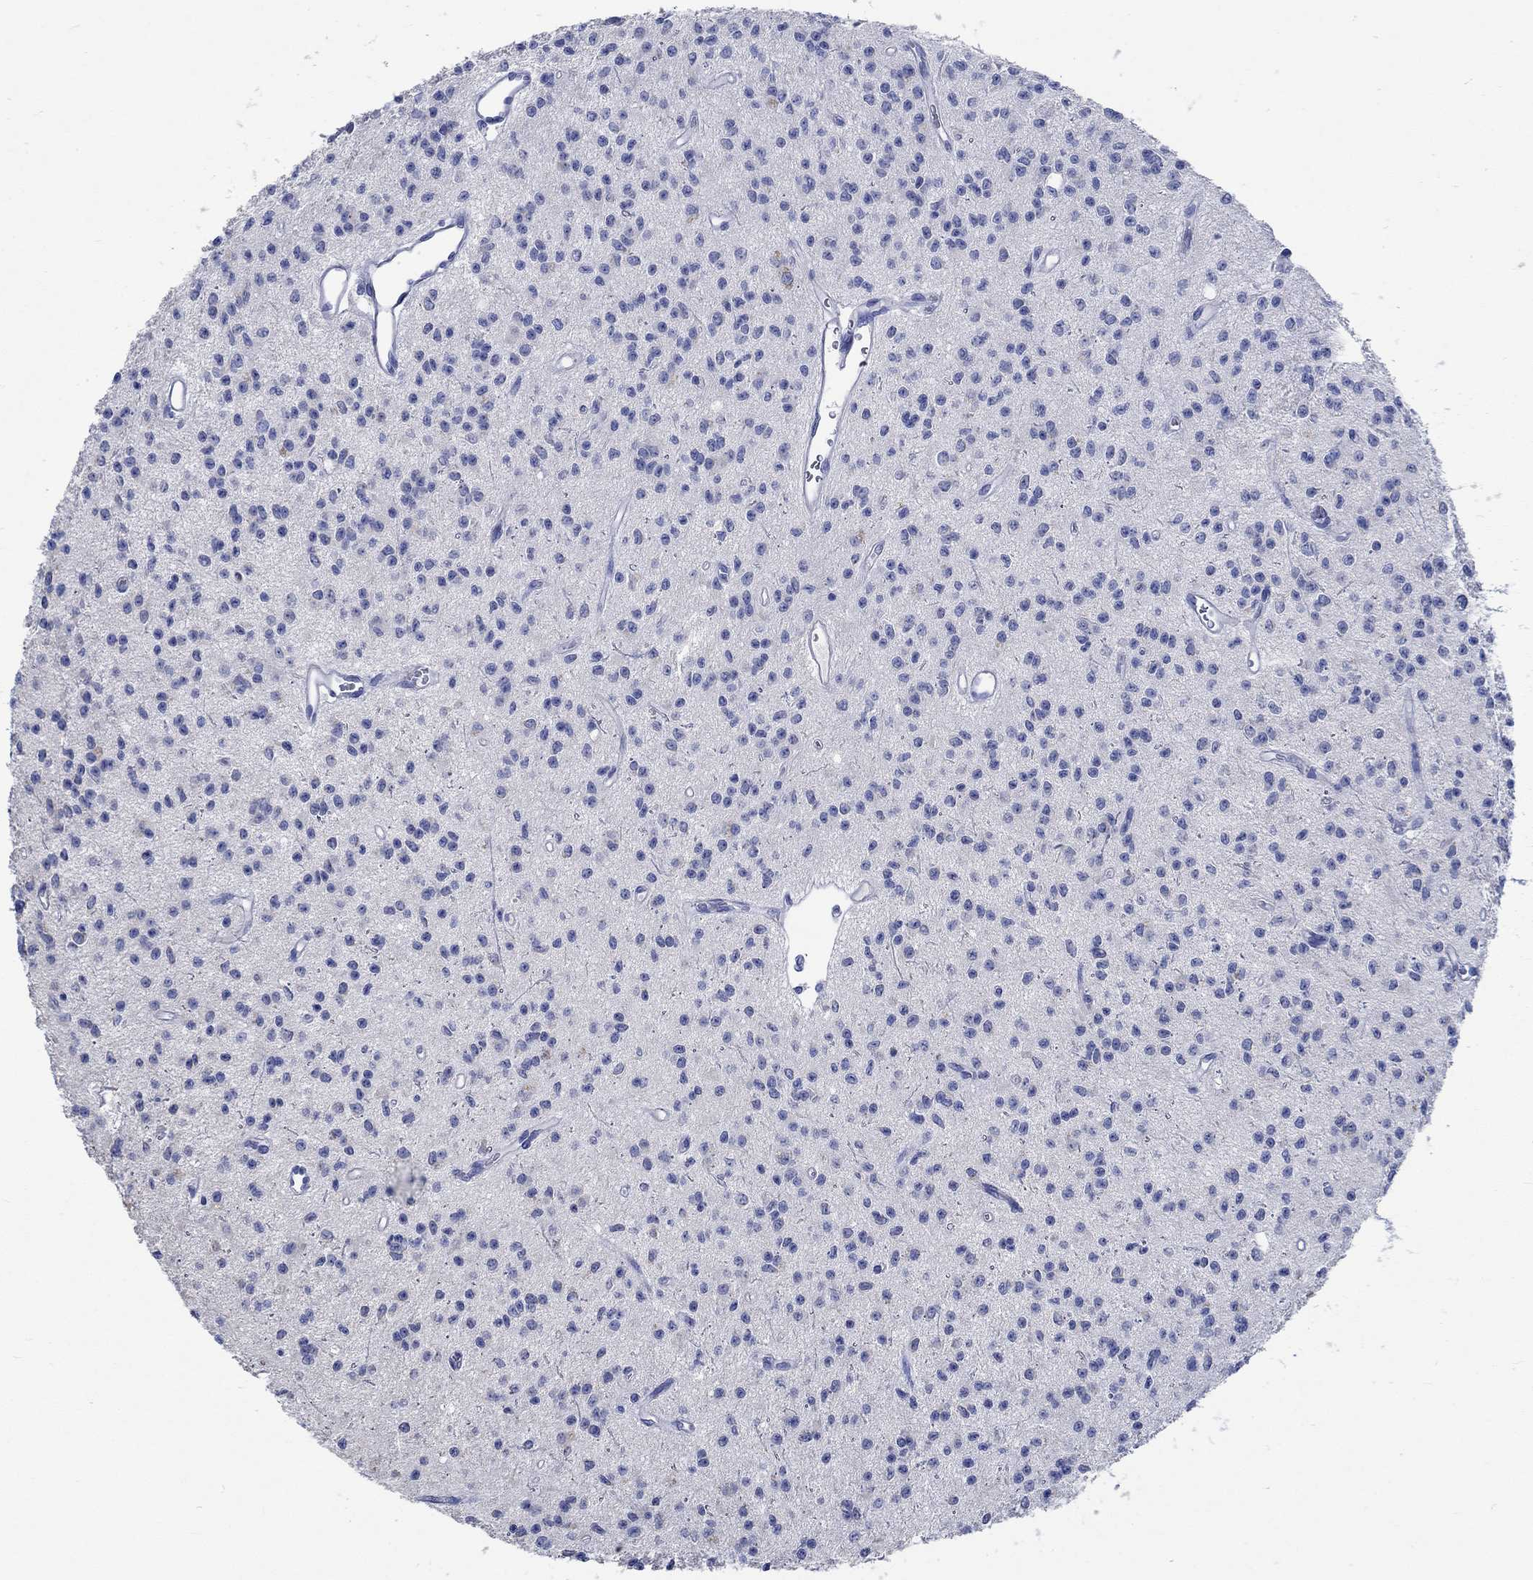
{"staining": {"intensity": "negative", "quantity": "none", "location": "none"}, "tissue": "glioma", "cell_type": "Tumor cells", "image_type": "cancer", "snomed": [{"axis": "morphology", "description": "Glioma, malignant, Low grade"}, {"axis": "topography", "description": "Brain"}], "caption": "Immunohistochemistry image of glioma stained for a protein (brown), which exhibits no positivity in tumor cells.", "gene": "KCNA1", "patient": {"sex": "female", "age": 45}}